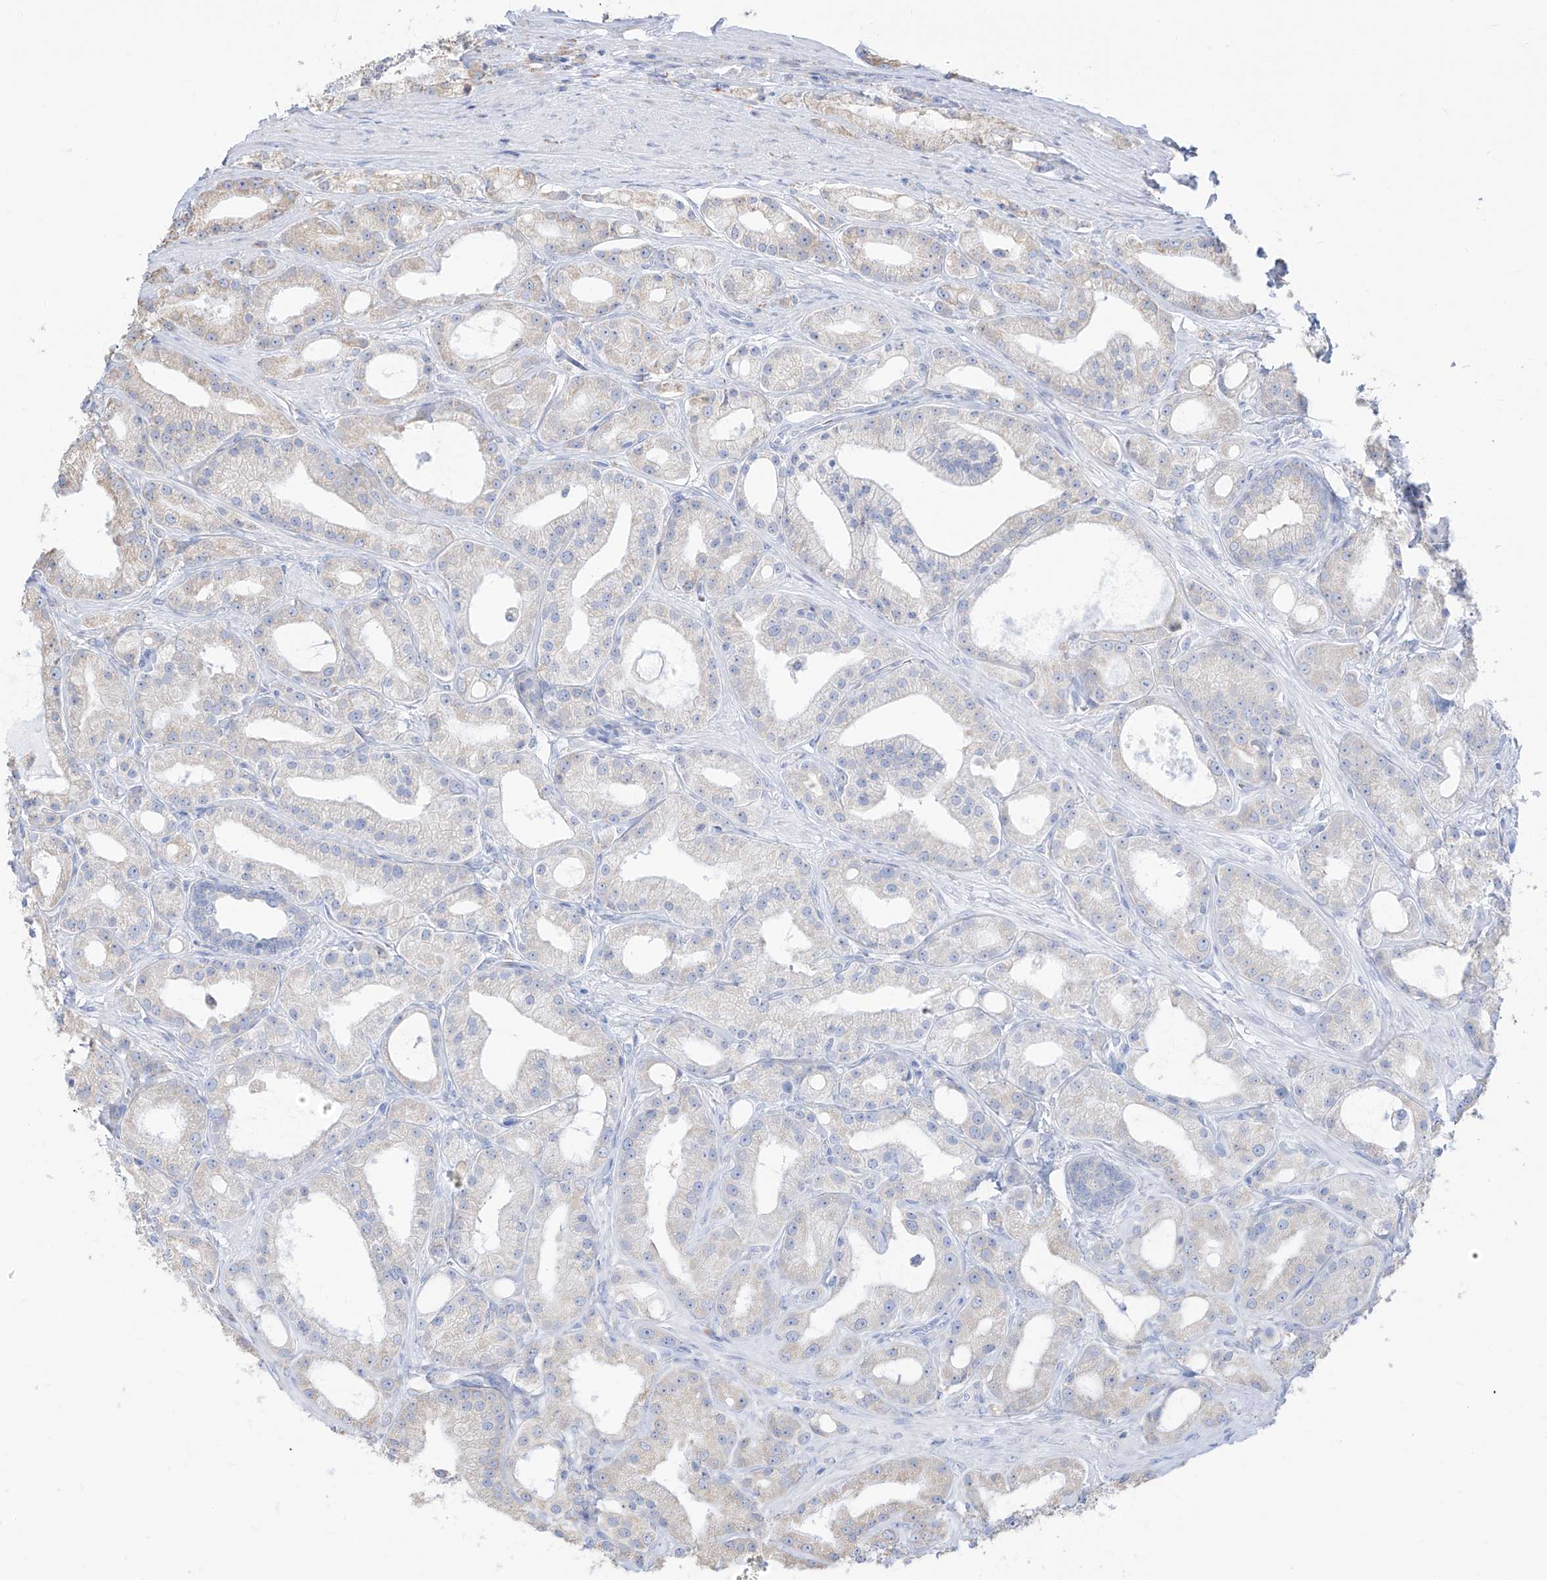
{"staining": {"intensity": "negative", "quantity": "none", "location": "none"}, "tissue": "prostate cancer", "cell_type": "Tumor cells", "image_type": "cancer", "snomed": [{"axis": "morphology", "description": "Adenocarcinoma, Low grade"}, {"axis": "topography", "description": "Prostate"}], "caption": "Immunohistochemical staining of adenocarcinoma (low-grade) (prostate) demonstrates no significant staining in tumor cells. Nuclei are stained in blue.", "gene": "PDIA6", "patient": {"sex": "male", "age": 67}}